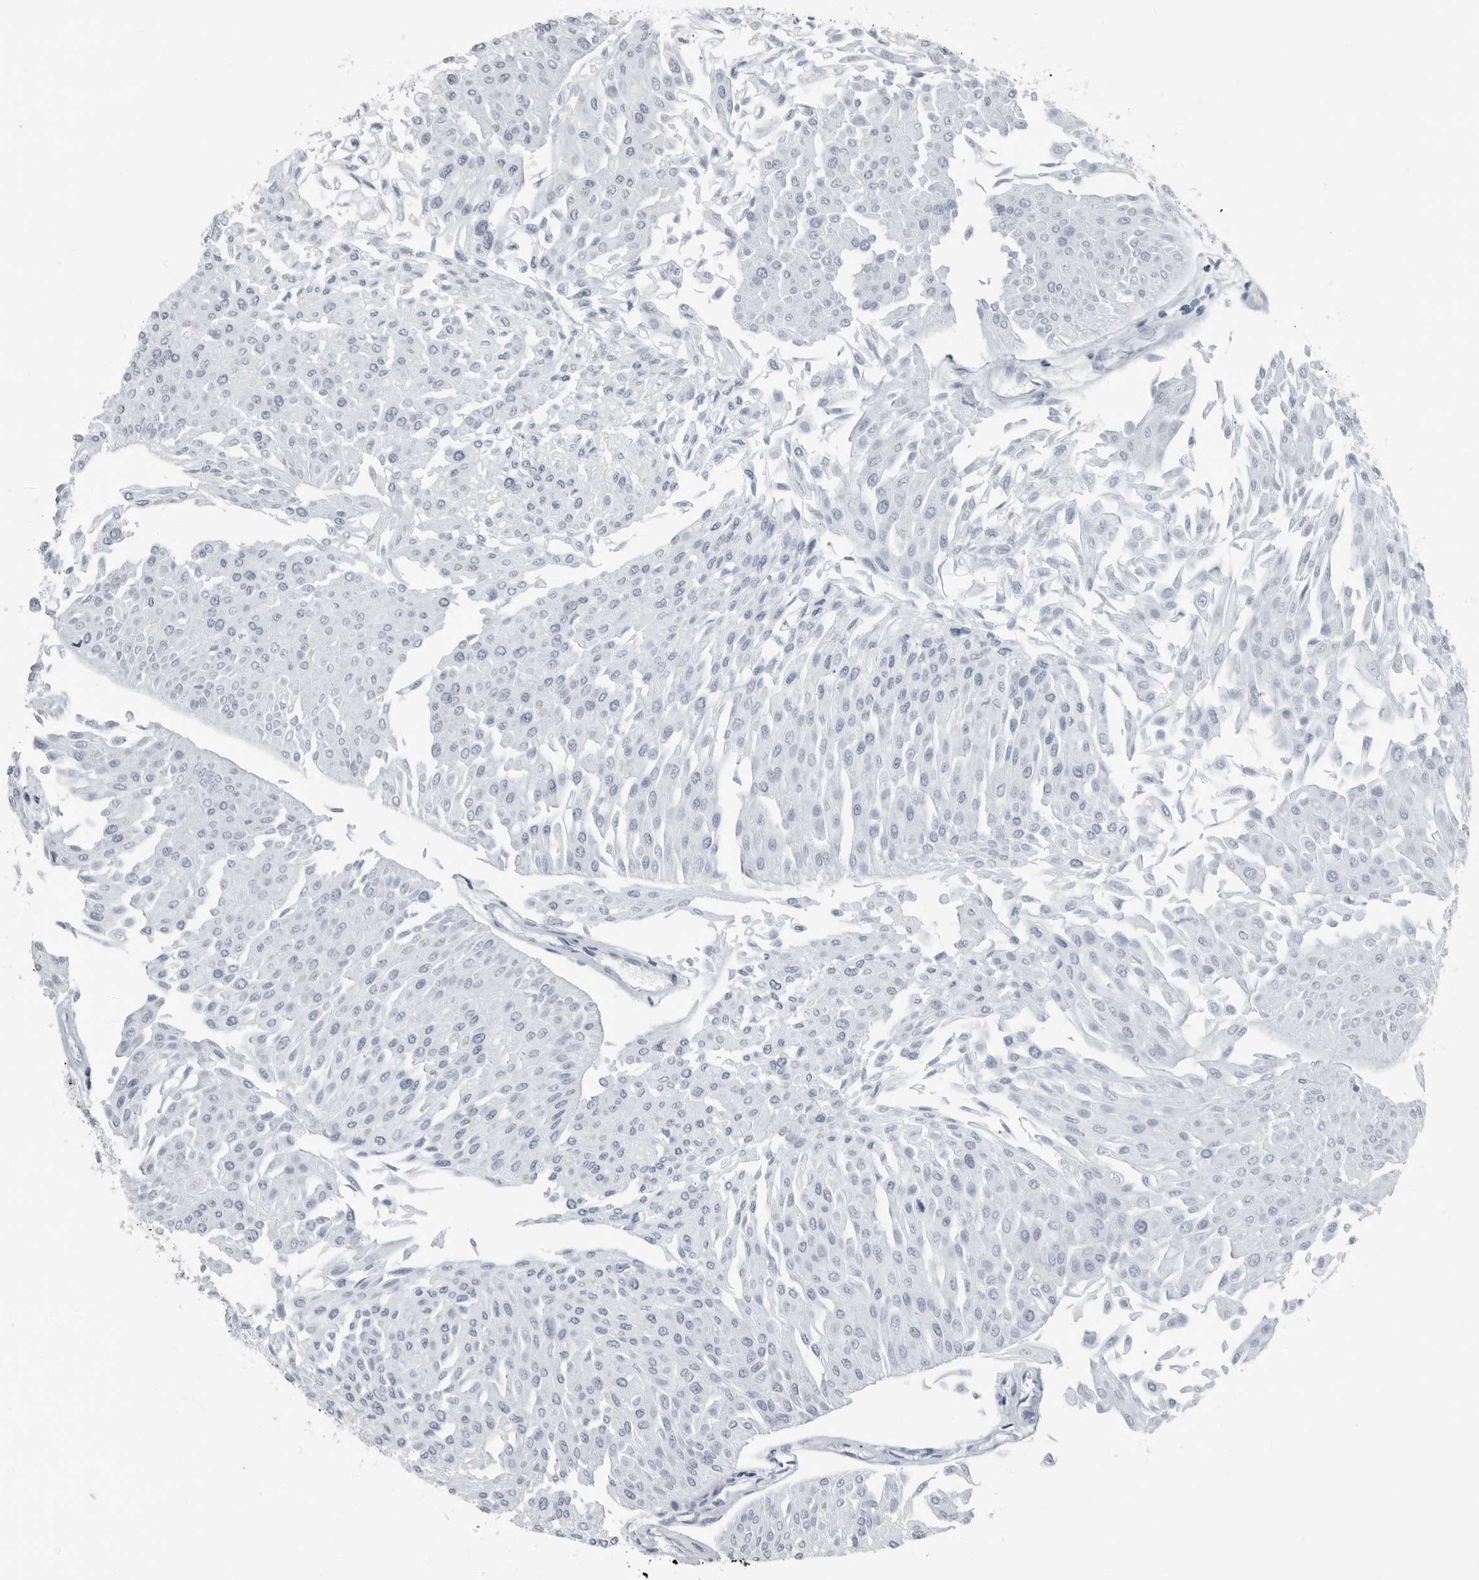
{"staining": {"intensity": "negative", "quantity": "none", "location": "none"}, "tissue": "urothelial cancer", "cell_type": "Tumor cells", "image_type": "cancer", "snomed": [{"axis": "morphology", "description": "Urothelial carcinoma, Low grade"}, {"axis": "topography", "description": "Urinary bladder"}], "caption": "The immunohistochemistry histopathology image has no significant positivity in tumor cells of low-grade urothelial carcinoma tissue.", "gene": "PRSS1", "patient": {"sex": "male", "age": 67}}